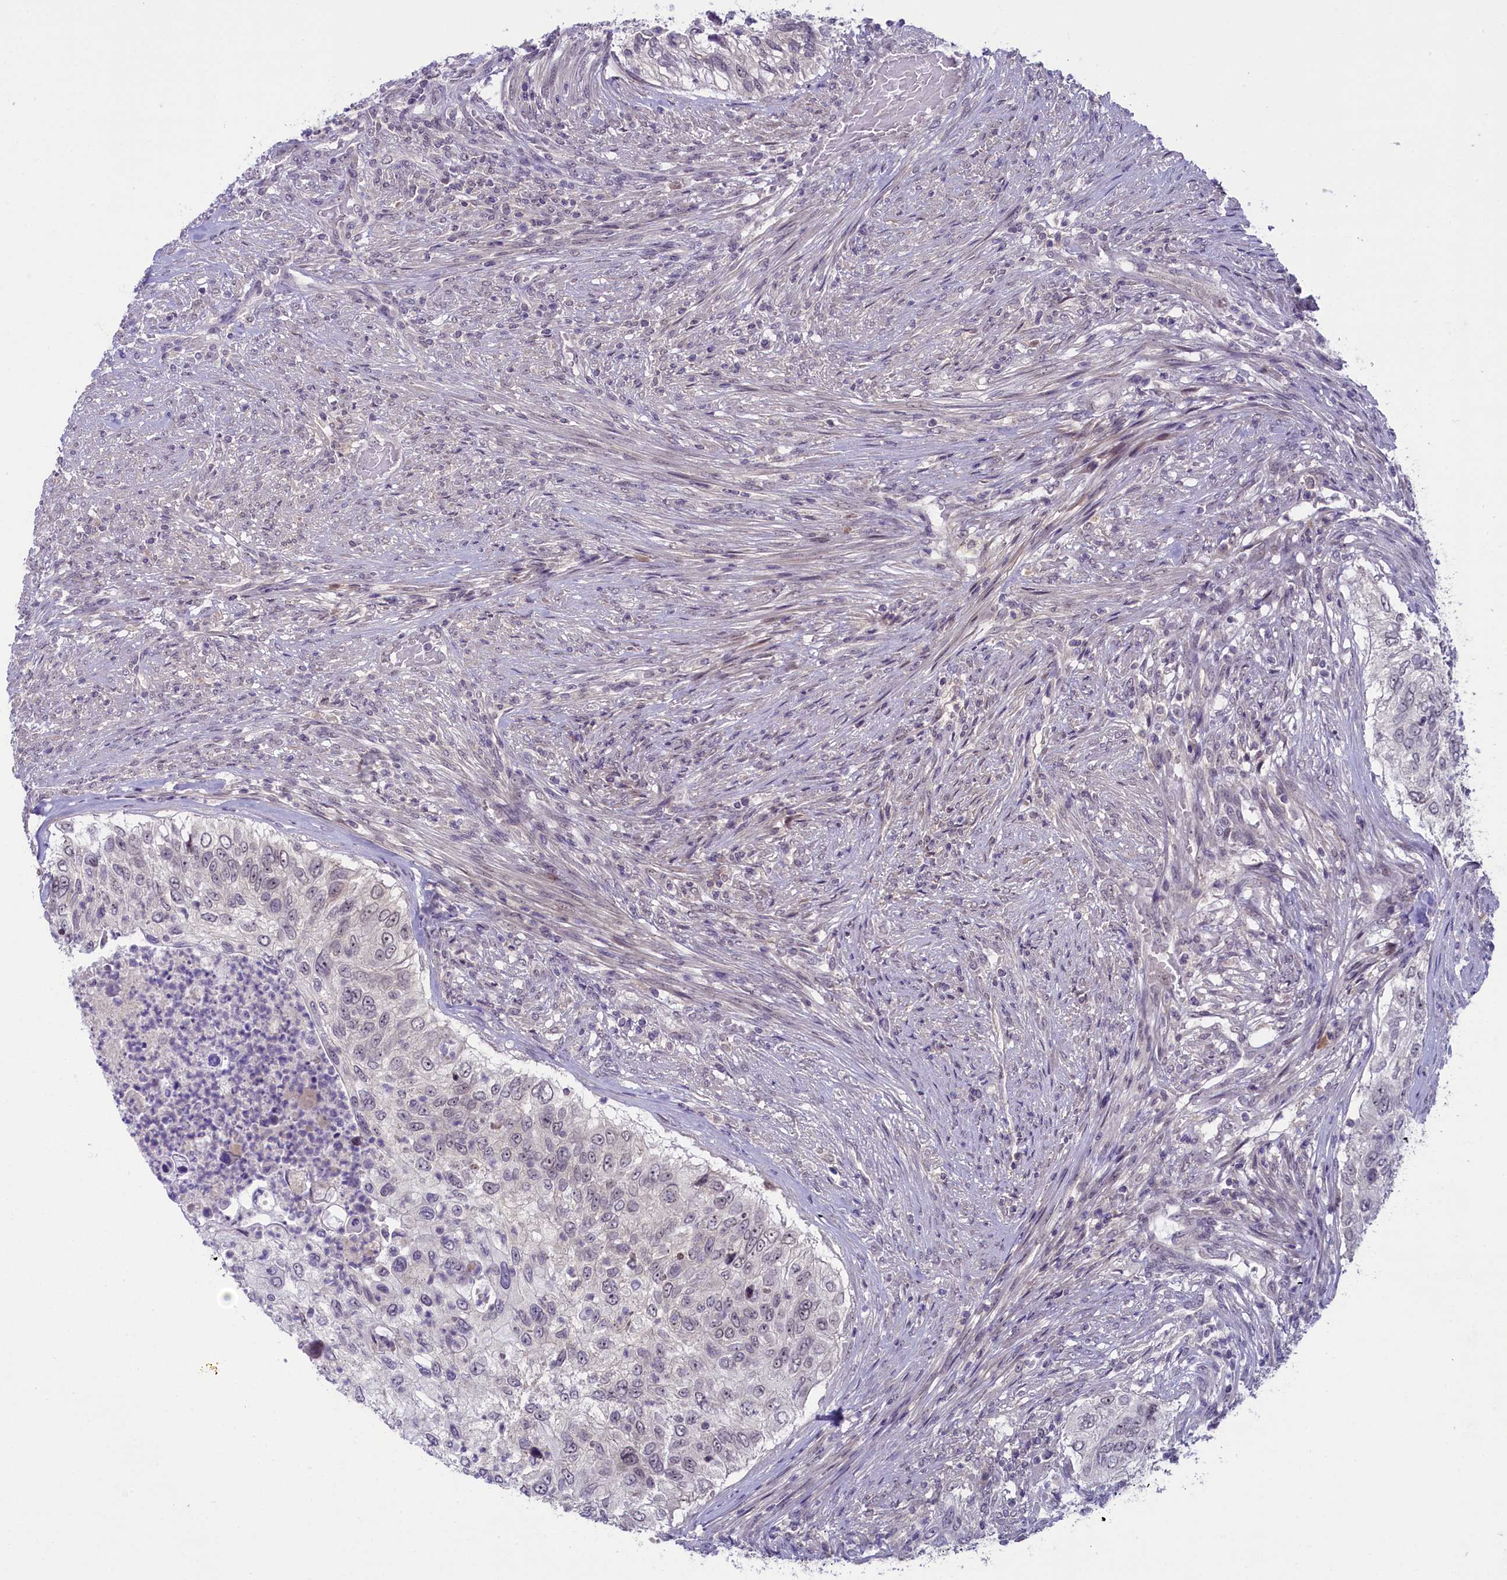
{"staining": {"intensity": "negative", "quantity": "none", "location": "none"}, "tissue": "urothelial cancer", "cell_type": "Tumor cells", "image_type": "cancer", "snomed": [{"axis": "morphology", "description": "Urothelial carcinoma, High grade"}, {"axis": "topography", "description": "Urinary bladder"}], "caption": "The histopathology image displays no staining of tumor cells in urothelial cancer.", "gene": "CRAMP1", "patient": {"sex": "female", "age": 60}}